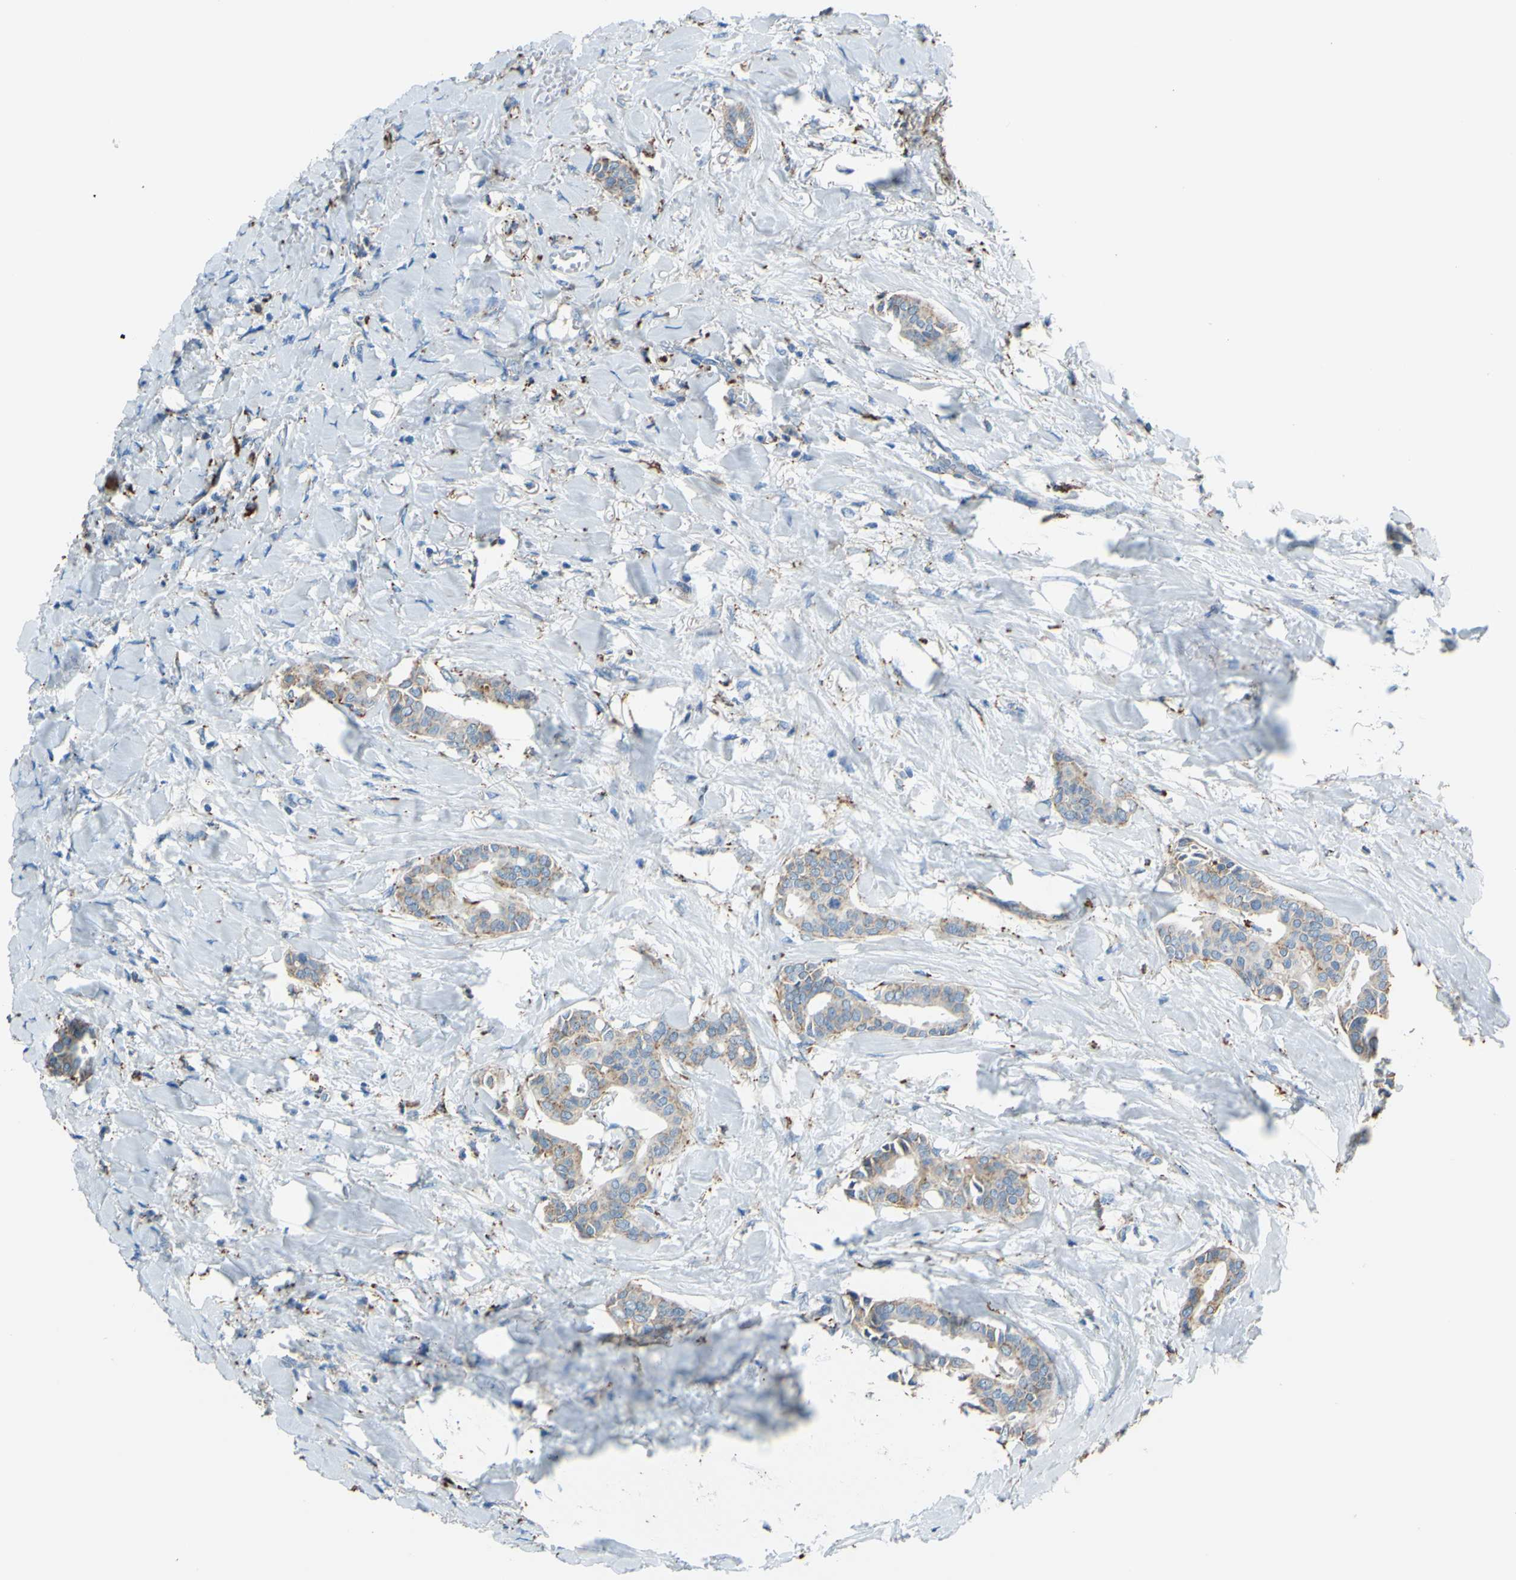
{"staining": {"intensity": "moderate", "quantity": ">75%", "location": "cytoplasmic/membranous"}, "tissue": "head and neck cancer", "cell_type": "Tumor cells", "image_type": "cancer", "snomed": [{"axis": "morphology", "description": "Adenocarcinoma, NOS"}, {"axis": "topography", "description": "Salivary gland"}, {"axis": "topography", "description": "Head-Neck"}], "caption": "IHC photomicrograph of head and neck cancer stained for a protein (brown), which demonstrates medium levels of moderate cytoplasmic/membranous staining in approximately >75% of tumor cells.", "gene": "CTSD", "patient": {"sex": "female", "age": 59}}